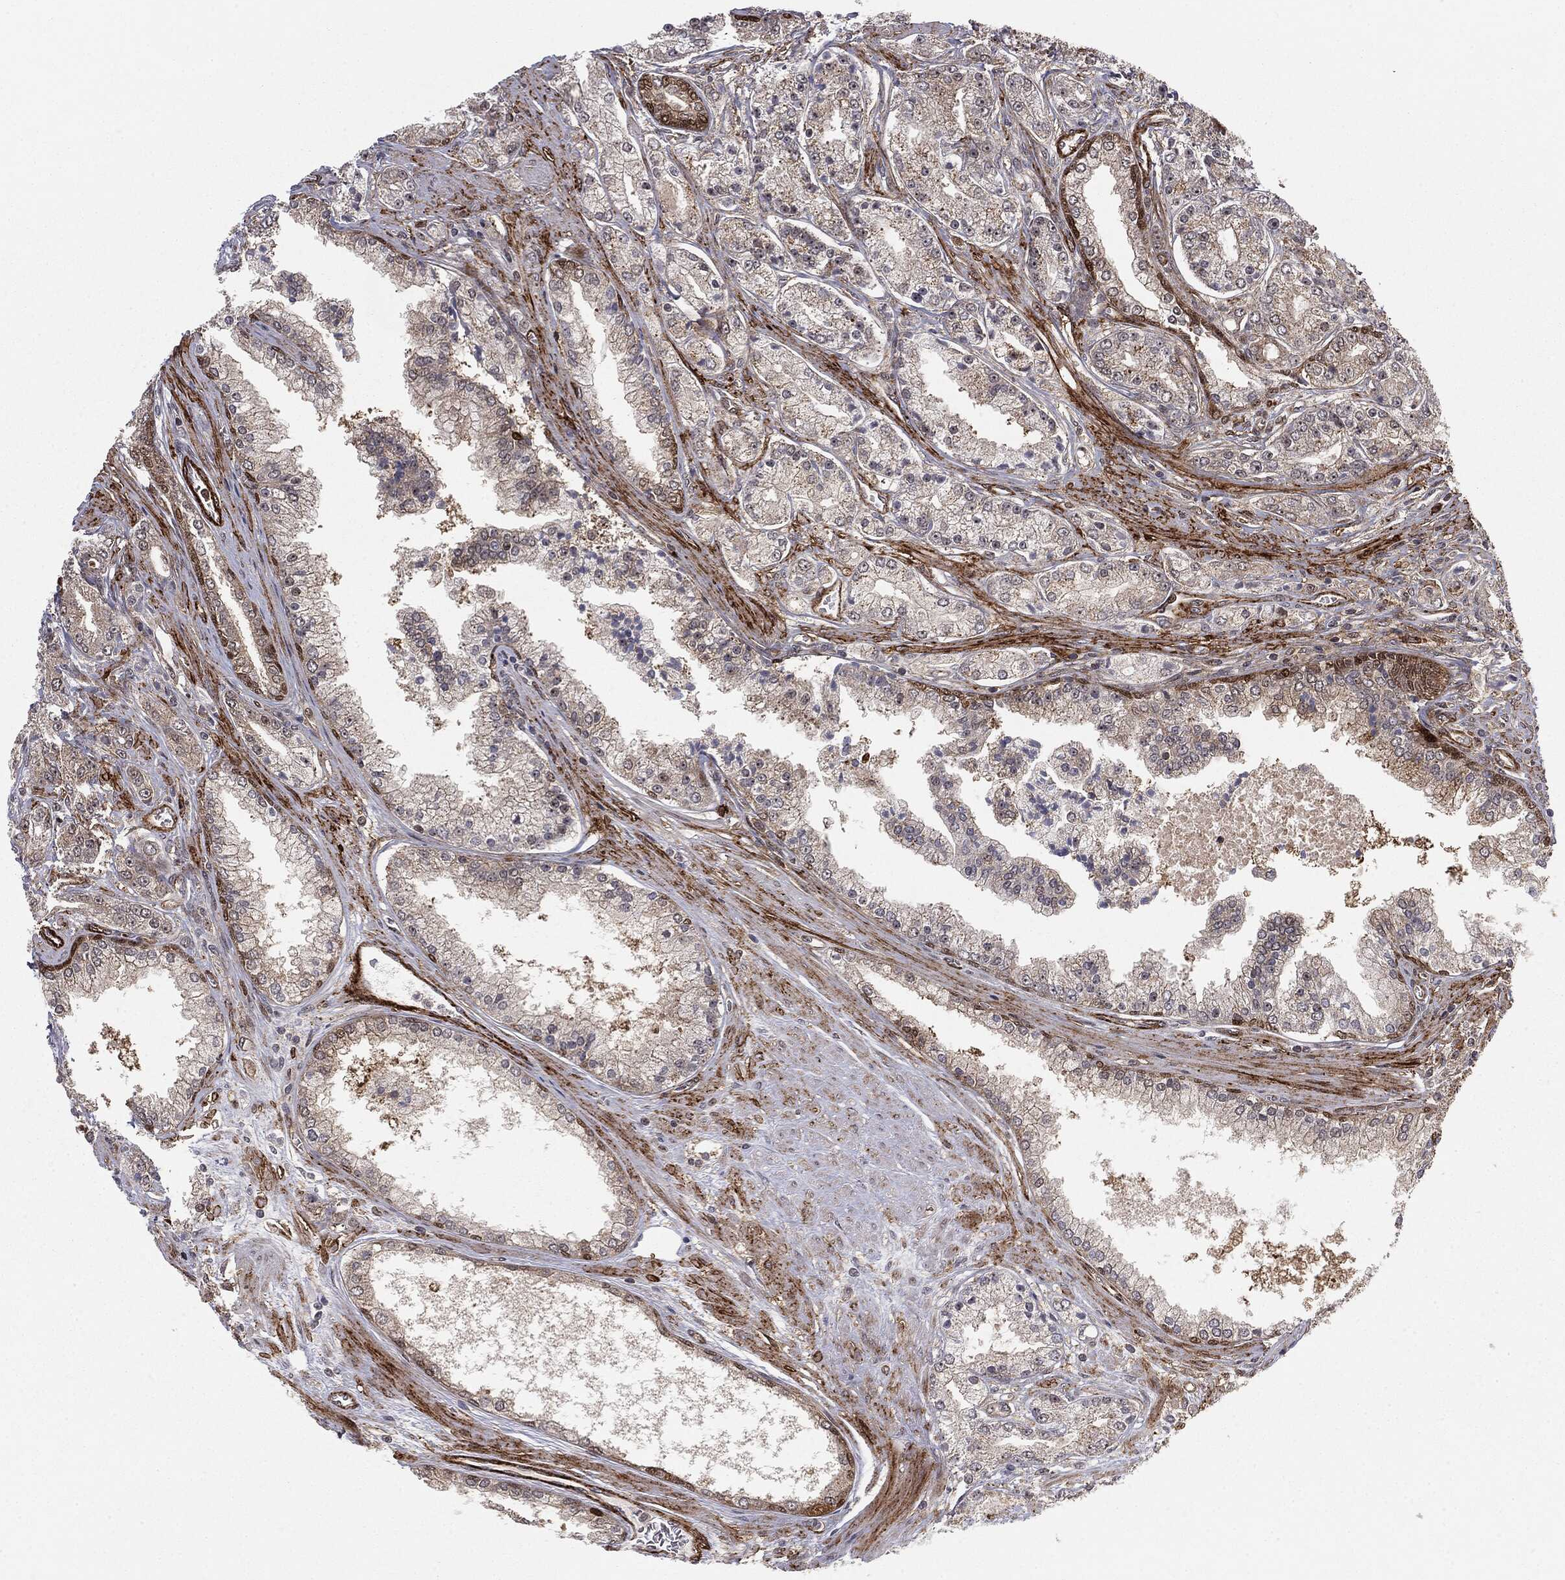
{"staining": {"intensity": "negative", "quantity": "none", "location": "none"}, "tissue": "prostate cancer", "cell_type": "Tumor cells", "image_type": "cancer", "snomed": [{"axis": "morphology", "description": "Adenocarcinoma, High grade"}, {"axis": "topography", "description": "Prostate"}], "caption": "High magnification brightfield microscopy of prostate cancer (adenocarcinoma (high-grade)) stained with DAB (3,3'-diaminobenzidine) (brown) and counterstained with hematoxylin (blue): tumor cells show no significant positivity.", "gene": "PTEN", "patient": {"sex": "male", "age": 66}}